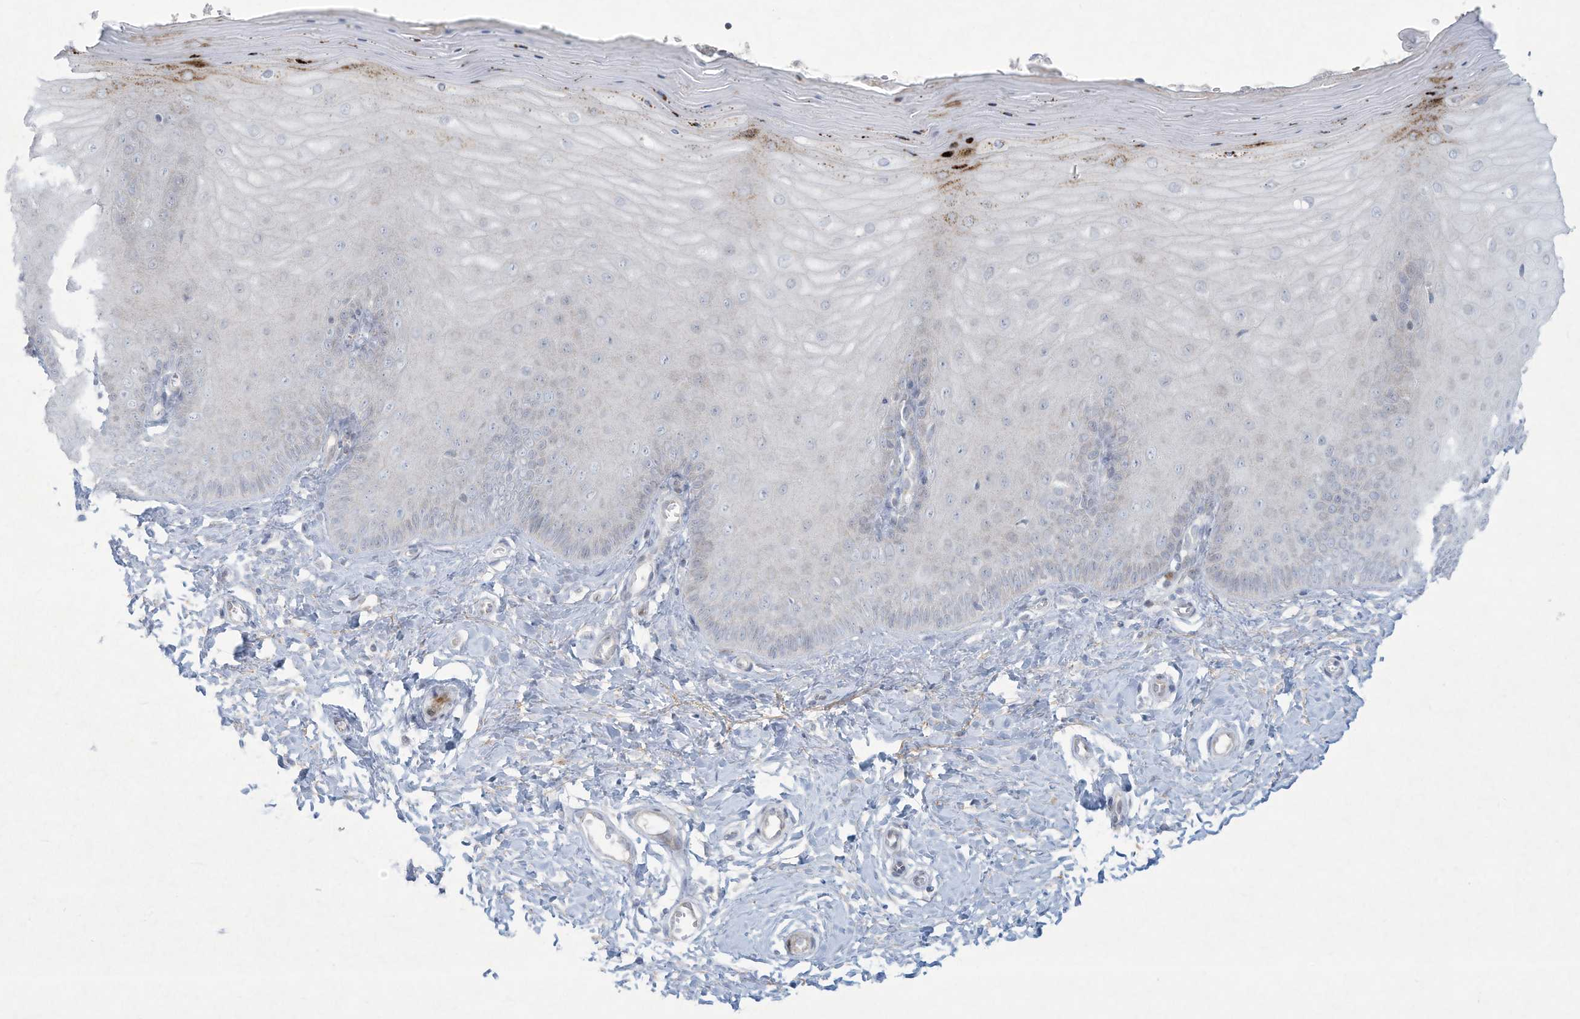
{"staining": {"intensity": "negative", "quantity": "none", "location": "none"}, "tissue": "cervix", "cell_type": "Glandular cells", "image_type": "normal", "snomed": [{"axis": "morphology", "description": "Normal tissue, NOS"}, {"axis": "topography", "description": "Cervix"}], "caption": "DAB immunohistochemical staining of normal human cervix displays no significant staining in glandular cells.", "gene": "PAX6", "patient": {"sex": "female", "age": 55}}